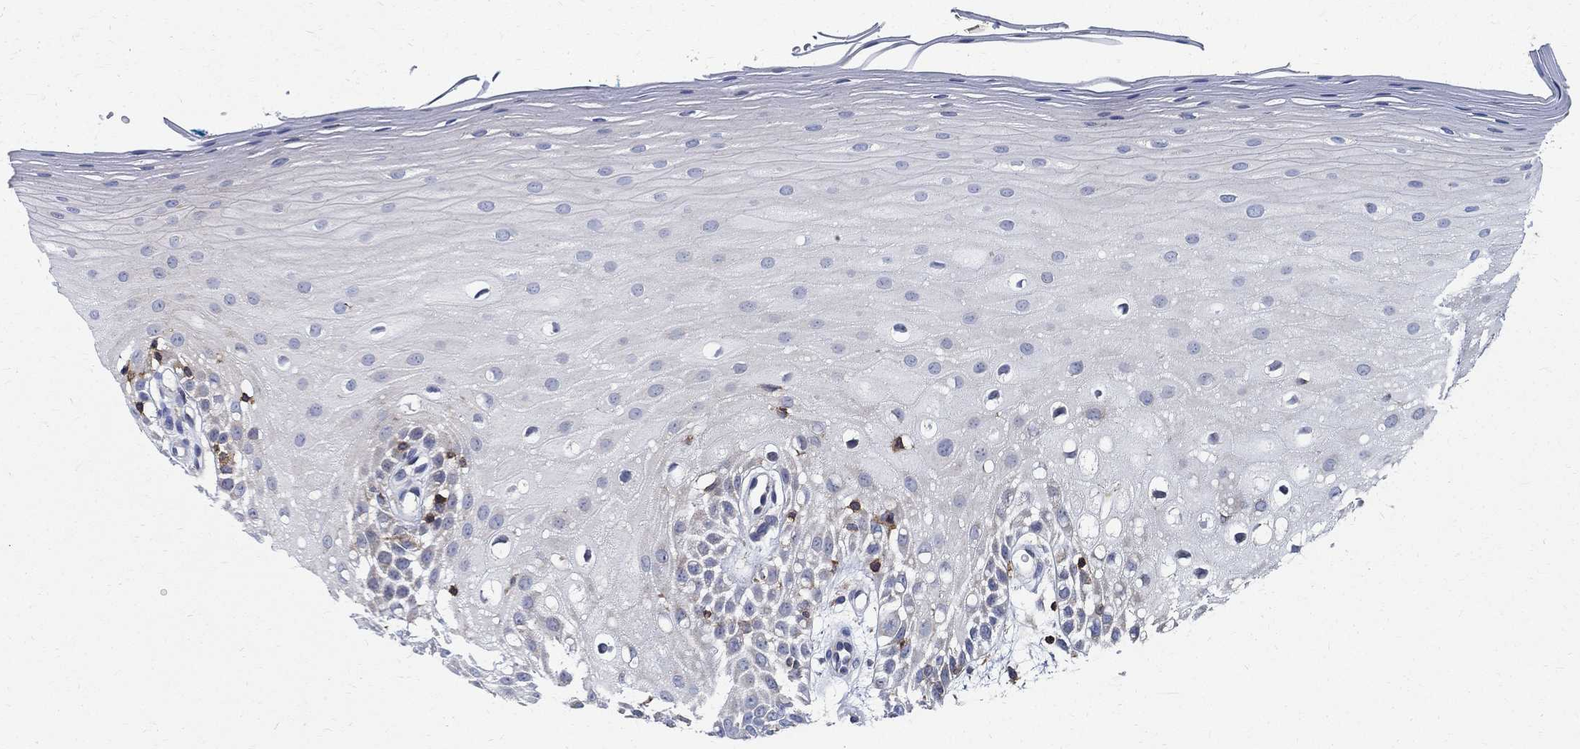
{"staining": {"intensity": "negative", "quantity": "none", "location": "none"}, "tissue": "oral mucosa", "cell_type": "Squamous epithelial cells", "image_type": "normal", "snomed": [{"axis": "morphology", "description": "Normal tissue, NOS"}, {"axis": "morphology", "description": "Squamous cell carcinoma, NOS"}, {"axis": "topography", "description": "Oral tissue"}, {"axis": "topography", "description": "Head-Neck"}], "caption": "Oral mucosa stained for a protein using IHC demonstrates no staining squamous epithelial cells.", "gene": "AGAP2", "patient": {"sex": "female", "age": 75}}